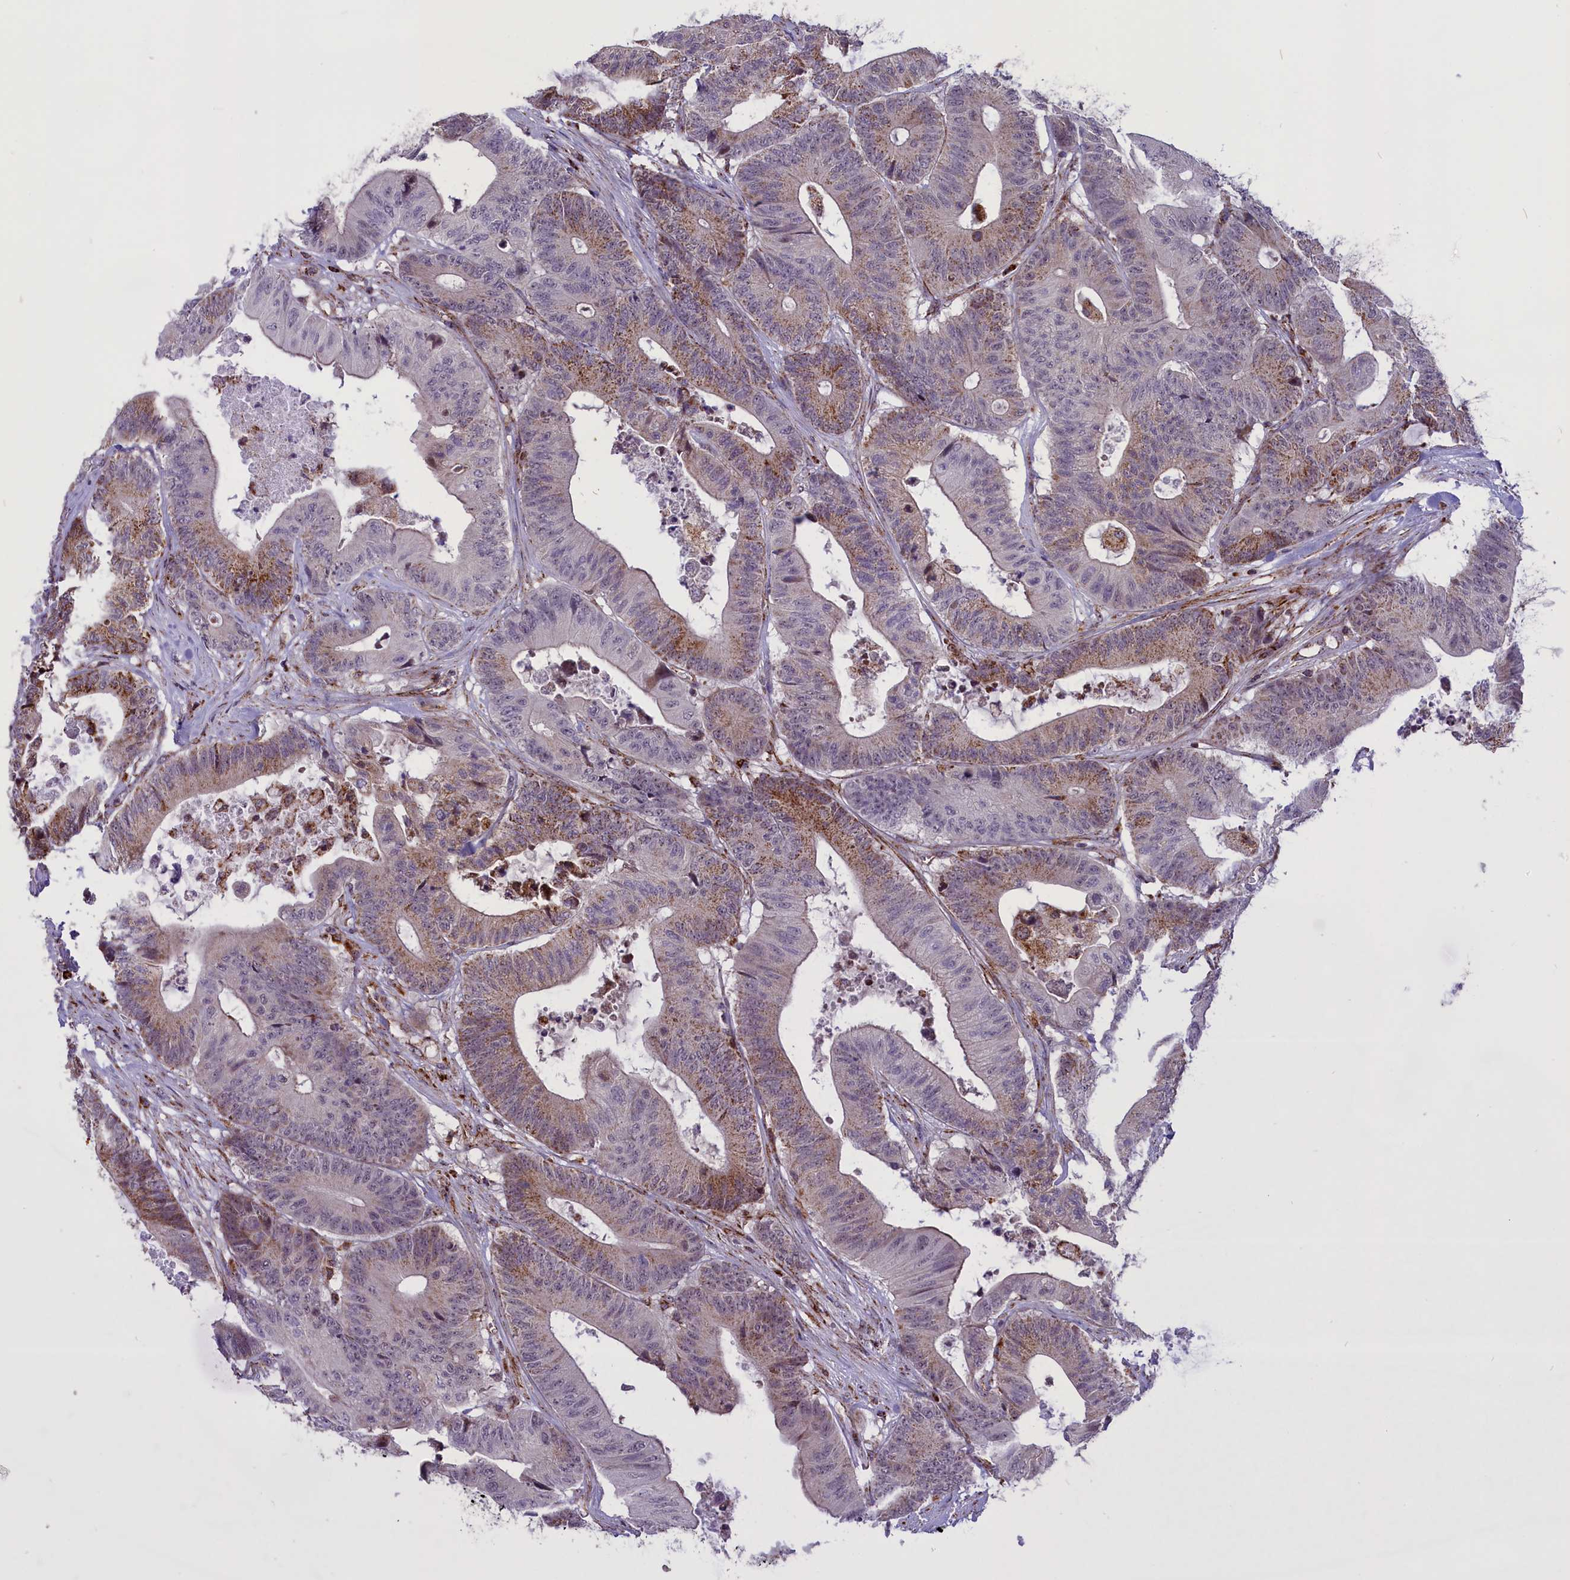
{"staining": {"intensity": "moderate", "quantity": "25%-75%", "location": "cytoplasmic/membranous"}, "tissue": "colorectal cancer", "cell_type": "Tumor cells", "image_type": "cancer", "snomed": [{"axis": "morphology", "description": "Adenocarcinoma, NOS"}, {"axis": "topography", "description": "Colon"}], "caption": "There is medium levels of moderate cytoplasmic/membranous staining in tumor cells of colorectal adenocarcinoma, as demonstrated by immunohistochemical staining (brown color).", "gene": "NDUFS5", "patient": {"sex": "female", "age": 84}}